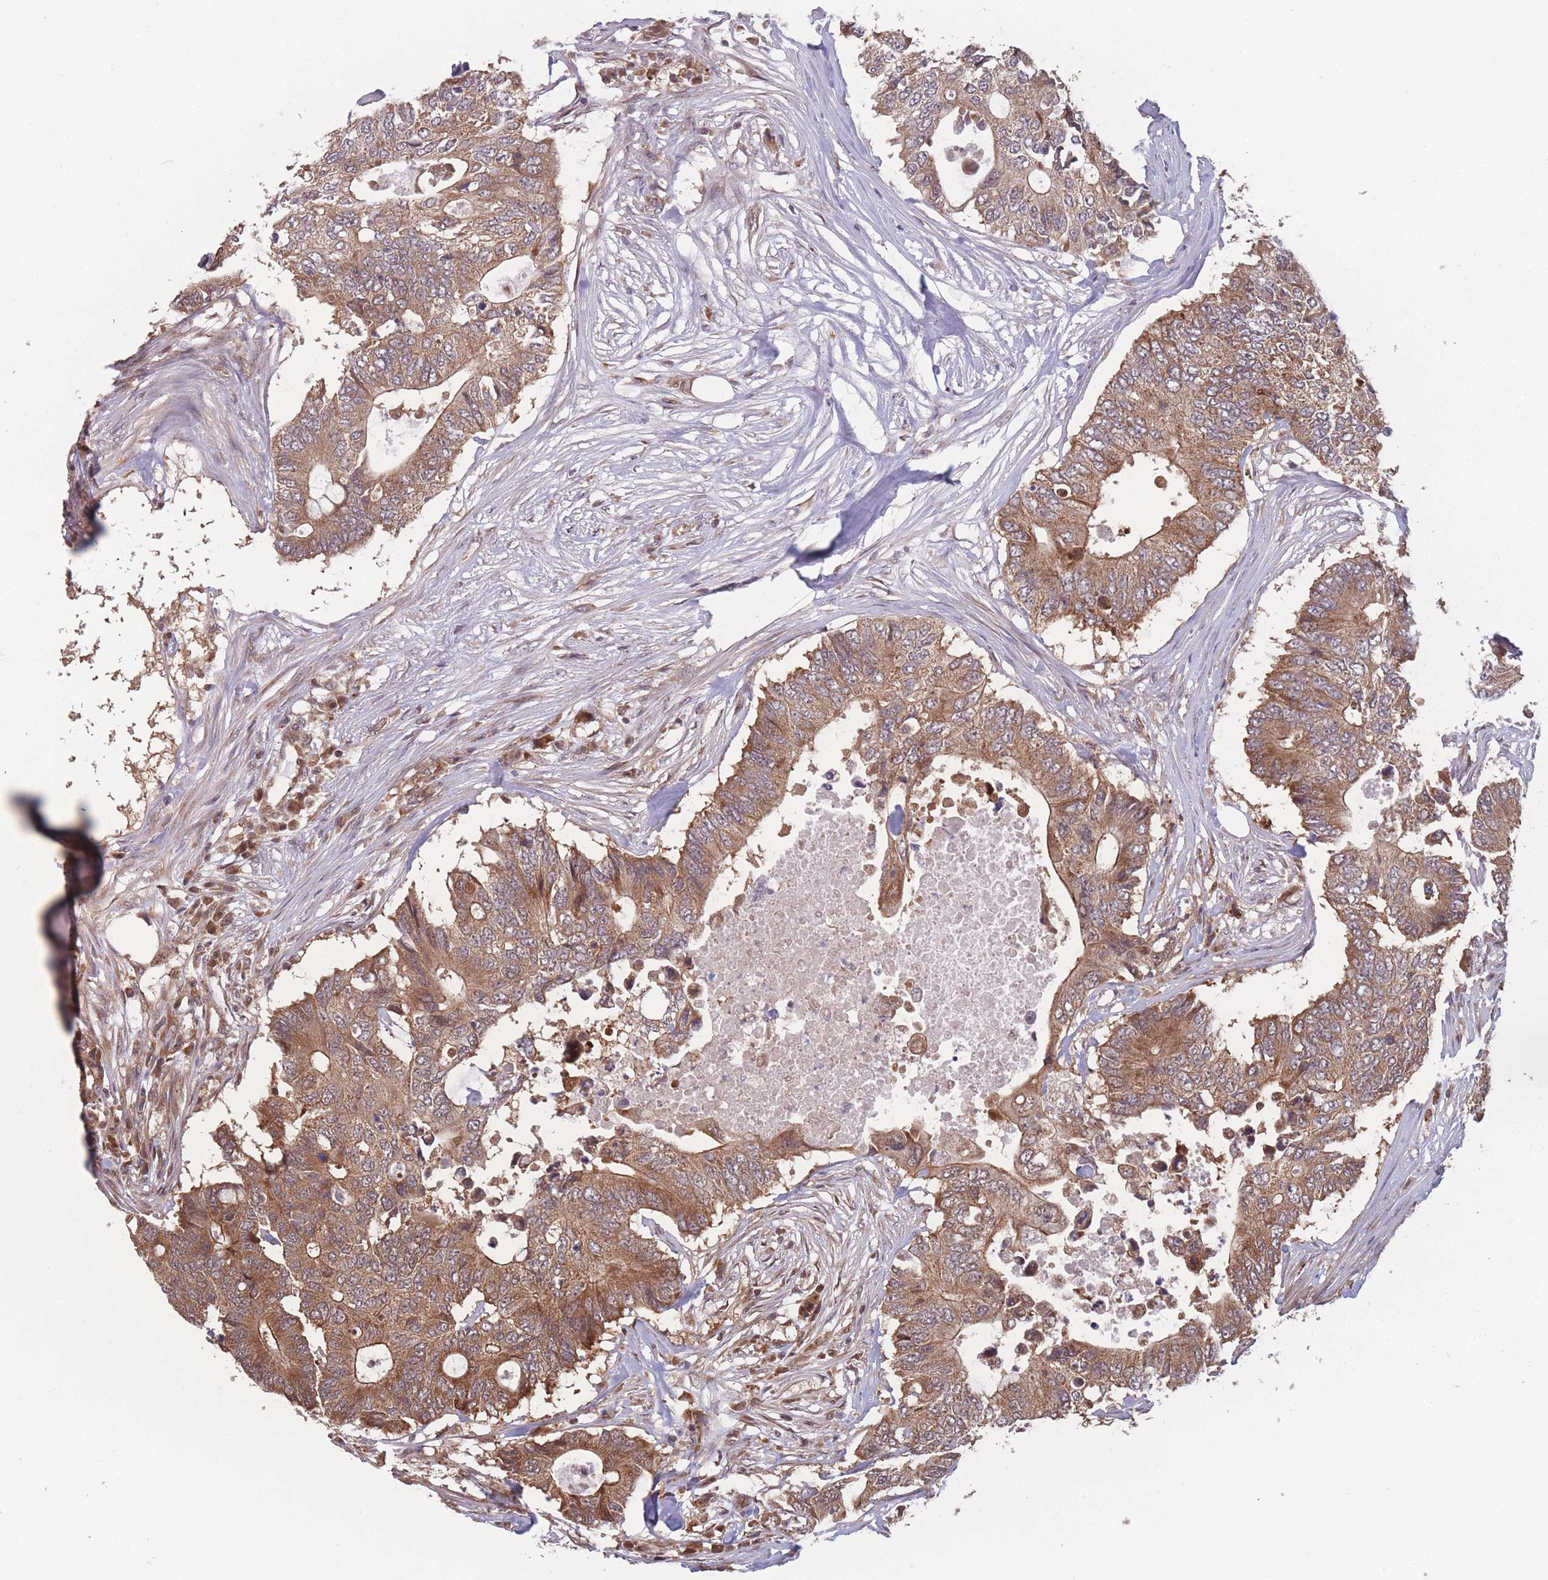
{"staining": {"intensity": "moderate", "quantity": ">75%", "location": "cytoplasmic/membranous"}, "tissue": "colorectal cancer", "cell_type": "Tumor cells", "image_type": "cancer", "snomed": [{"axis": "morphology", "description": "Adenocarcinoma, NOS"}, {"axis": "topography", "description": "Colon"}], "caption": "The histopathology image reveals staining of colorectal adenocarcinoma, revealing moderate cytoplasmic/membranous protein staining (brown color) within tumor cells.", "gene": "RPS18", "patient": {"sex": "male", "age": 71}}